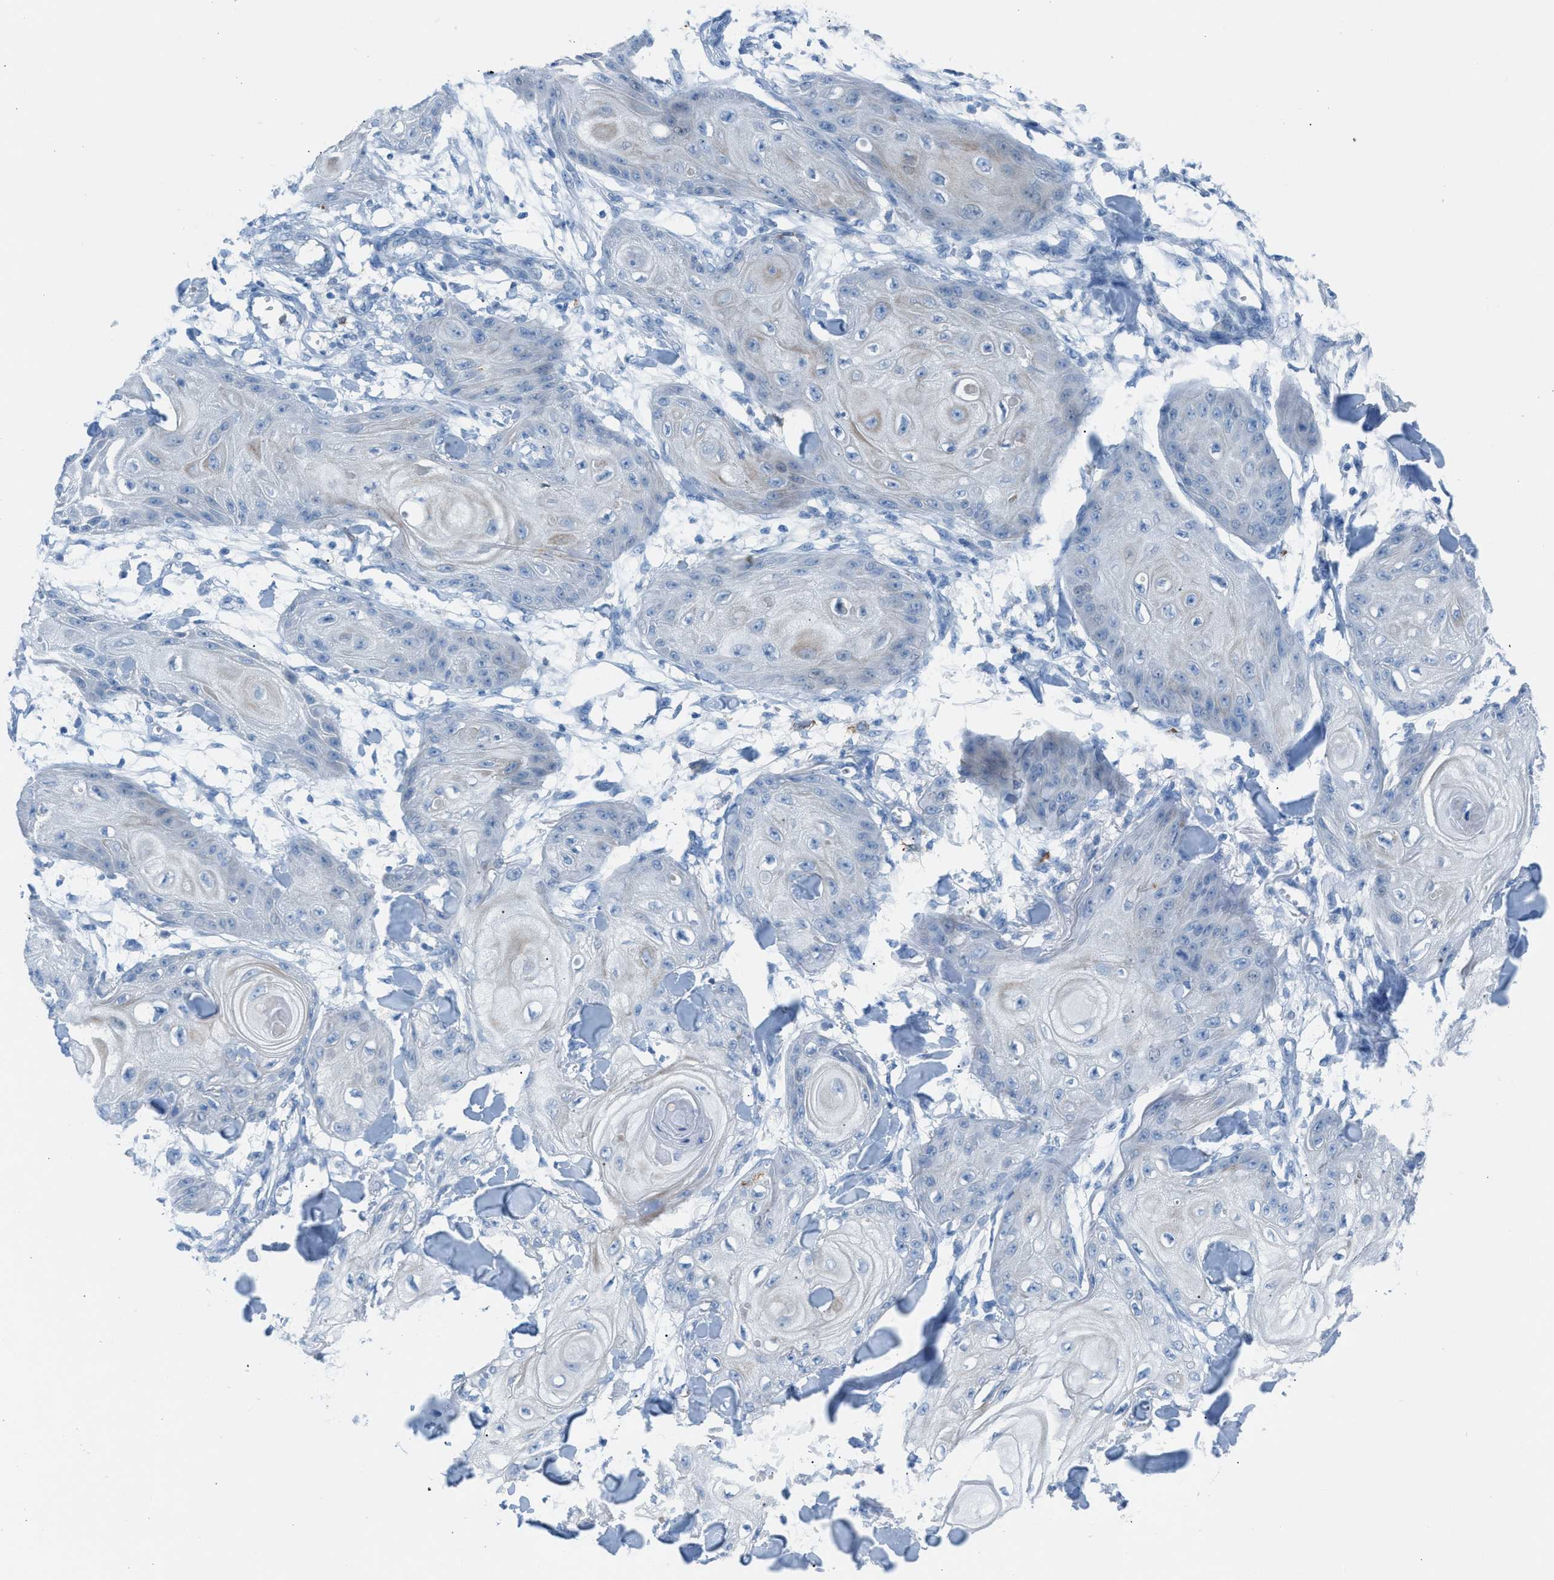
{"staining": {"intensity": "negative", "quantity": "none", "location": "none"}, "tissue": "skin cancer", "cell_type": "Tumor cells", "image_type": "cancer", "snomed": [{"axis": "morphology", "description": "Squamous cell carcinoma, NOS"}, {"axis": "topography", "description": "Skin"}], "caption": "Squamous cell carcinoma (skin) stained for a protein using immunohistochemistry demonstrates no positivity tumor cells.", "gene": "CLEC10A", "patient": {"sex": "male", "age": 74}}